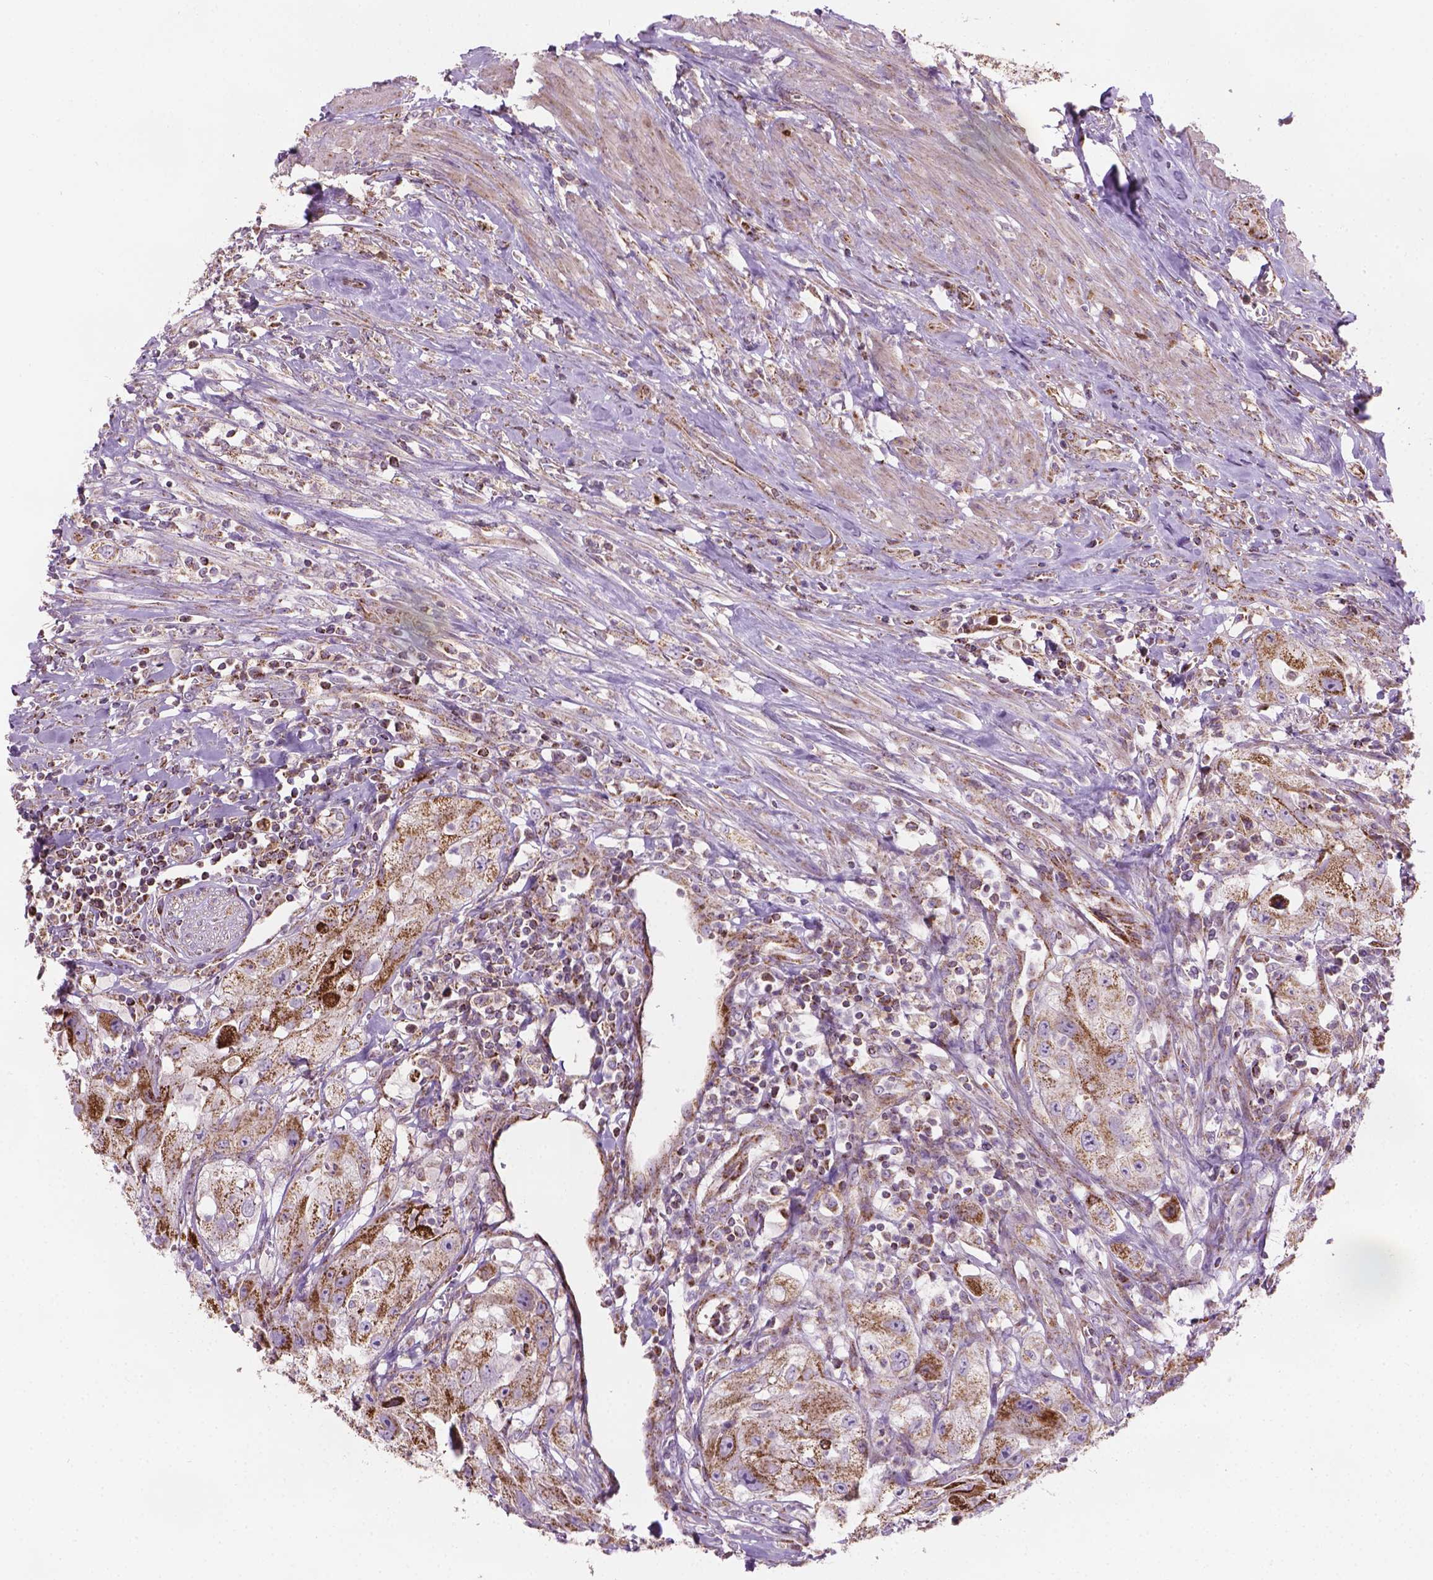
{"staining": {"intensity": "moderate", "quantity": ">75%", "location": "cytoplasmic/membranous"}, "tissue": "urothelial cancer", "cell_type": "Tumor cells", "image_type": "cancer", "snomed": [{"axis": "morphology", "description": "Urothelial carcinoma, High grade"}, {"axis": "topography", "description": "Urinary bladder"}], "caption": "This photomicrograph demonstrates IHC staining of human urothelial carcinoma (high-grade), with medium moderate cytoplasmic/membranous positivity in approximately >75% of tumor cells.", "gene": "PIBF1", "patient": {"sex": "male", "age": 79}}